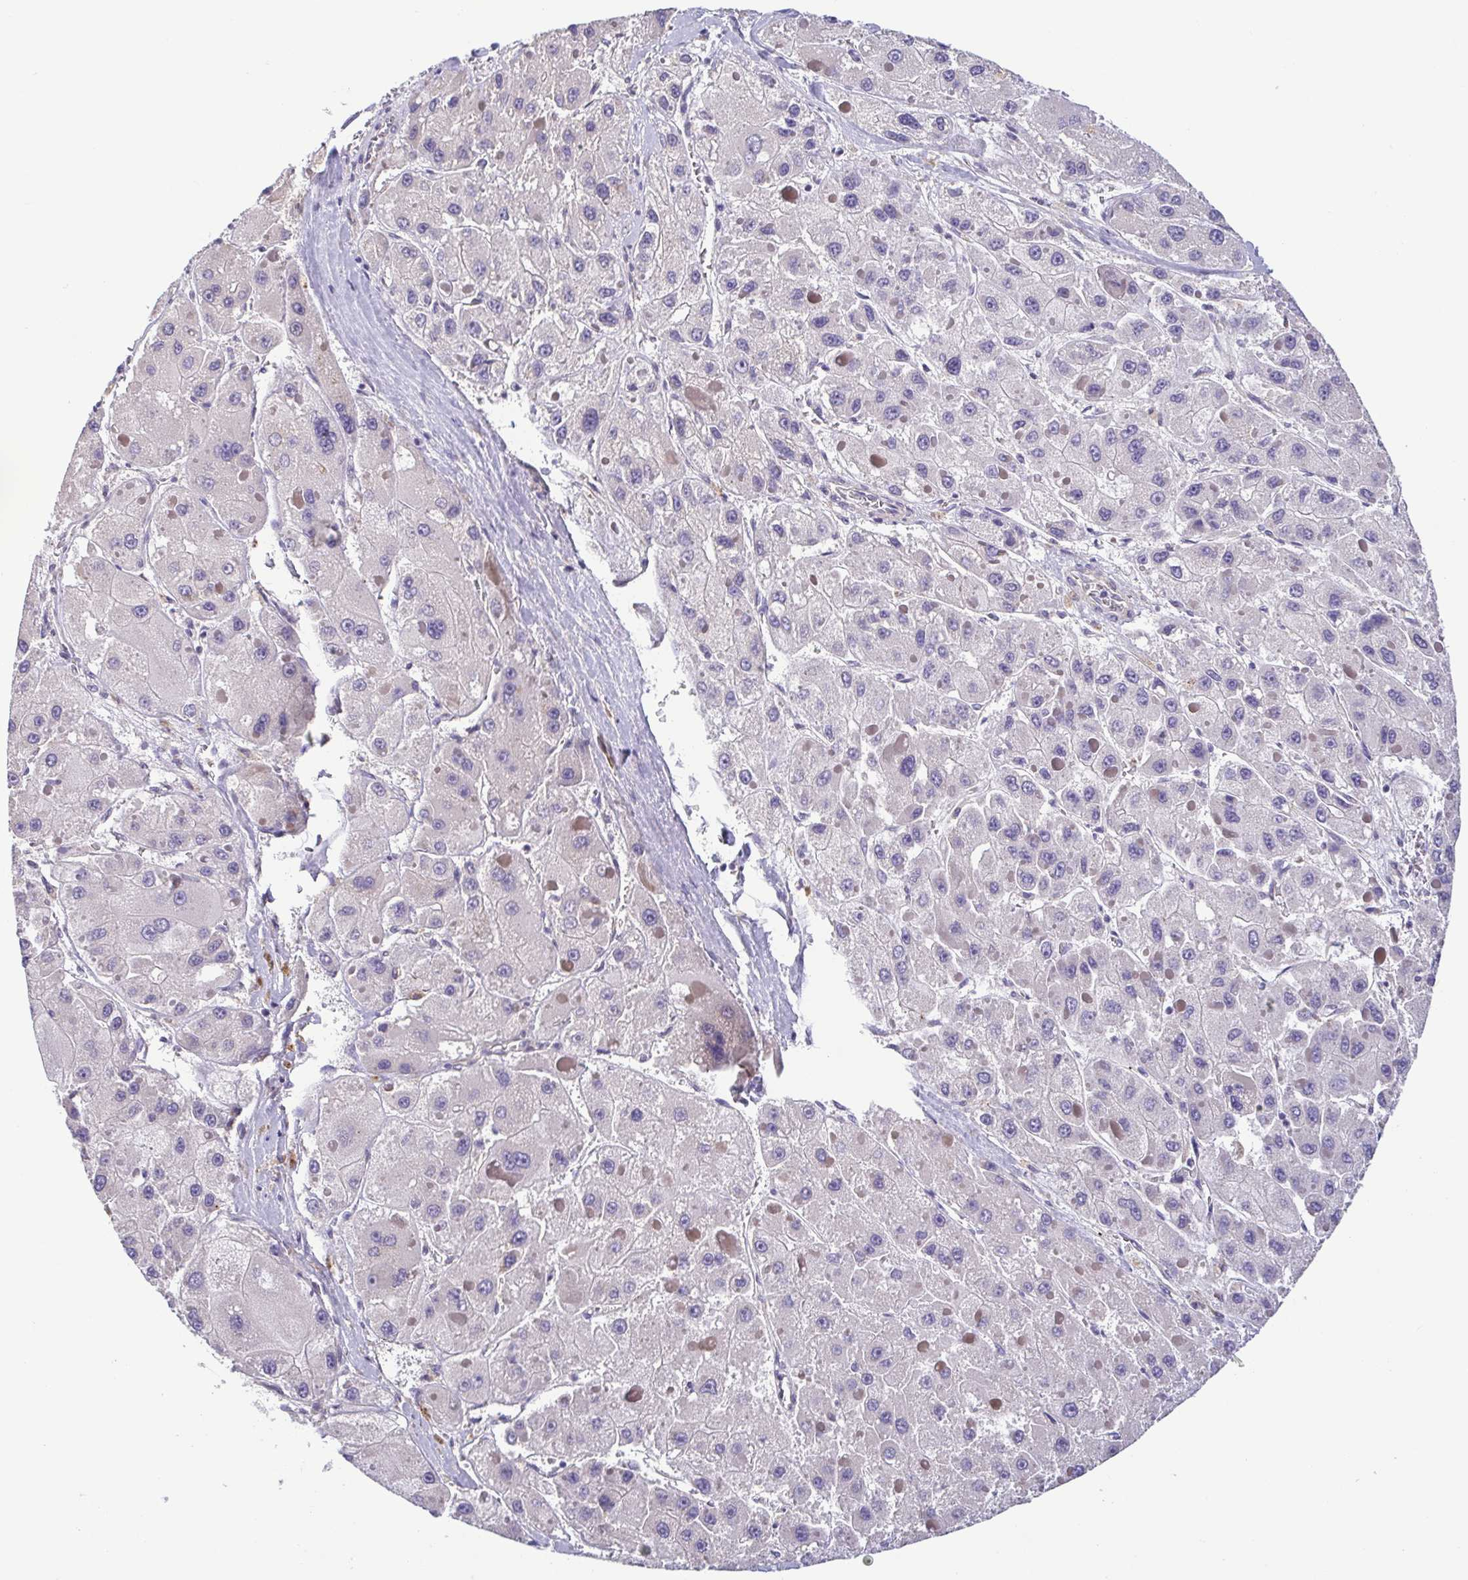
{"staining": {"intensity": "negative", "quantity": "none", "location": "none"}, "tissue": "liver cancer", "cell_type": "Tumor cells", "image_type": "cancer", "snomed": [{"axis": "morphology", "description": "Carcinoma, Hepatocellular, NOS"}, {"axis": "topography", "description": "Liver"}], "caption": "Hepatocellular carcinoma (liver) stained for a protein using immunohistochemistry shows no staining tumor cells.", "gene": "LMF2", "patient": {"sex": "female", "age": 73}}